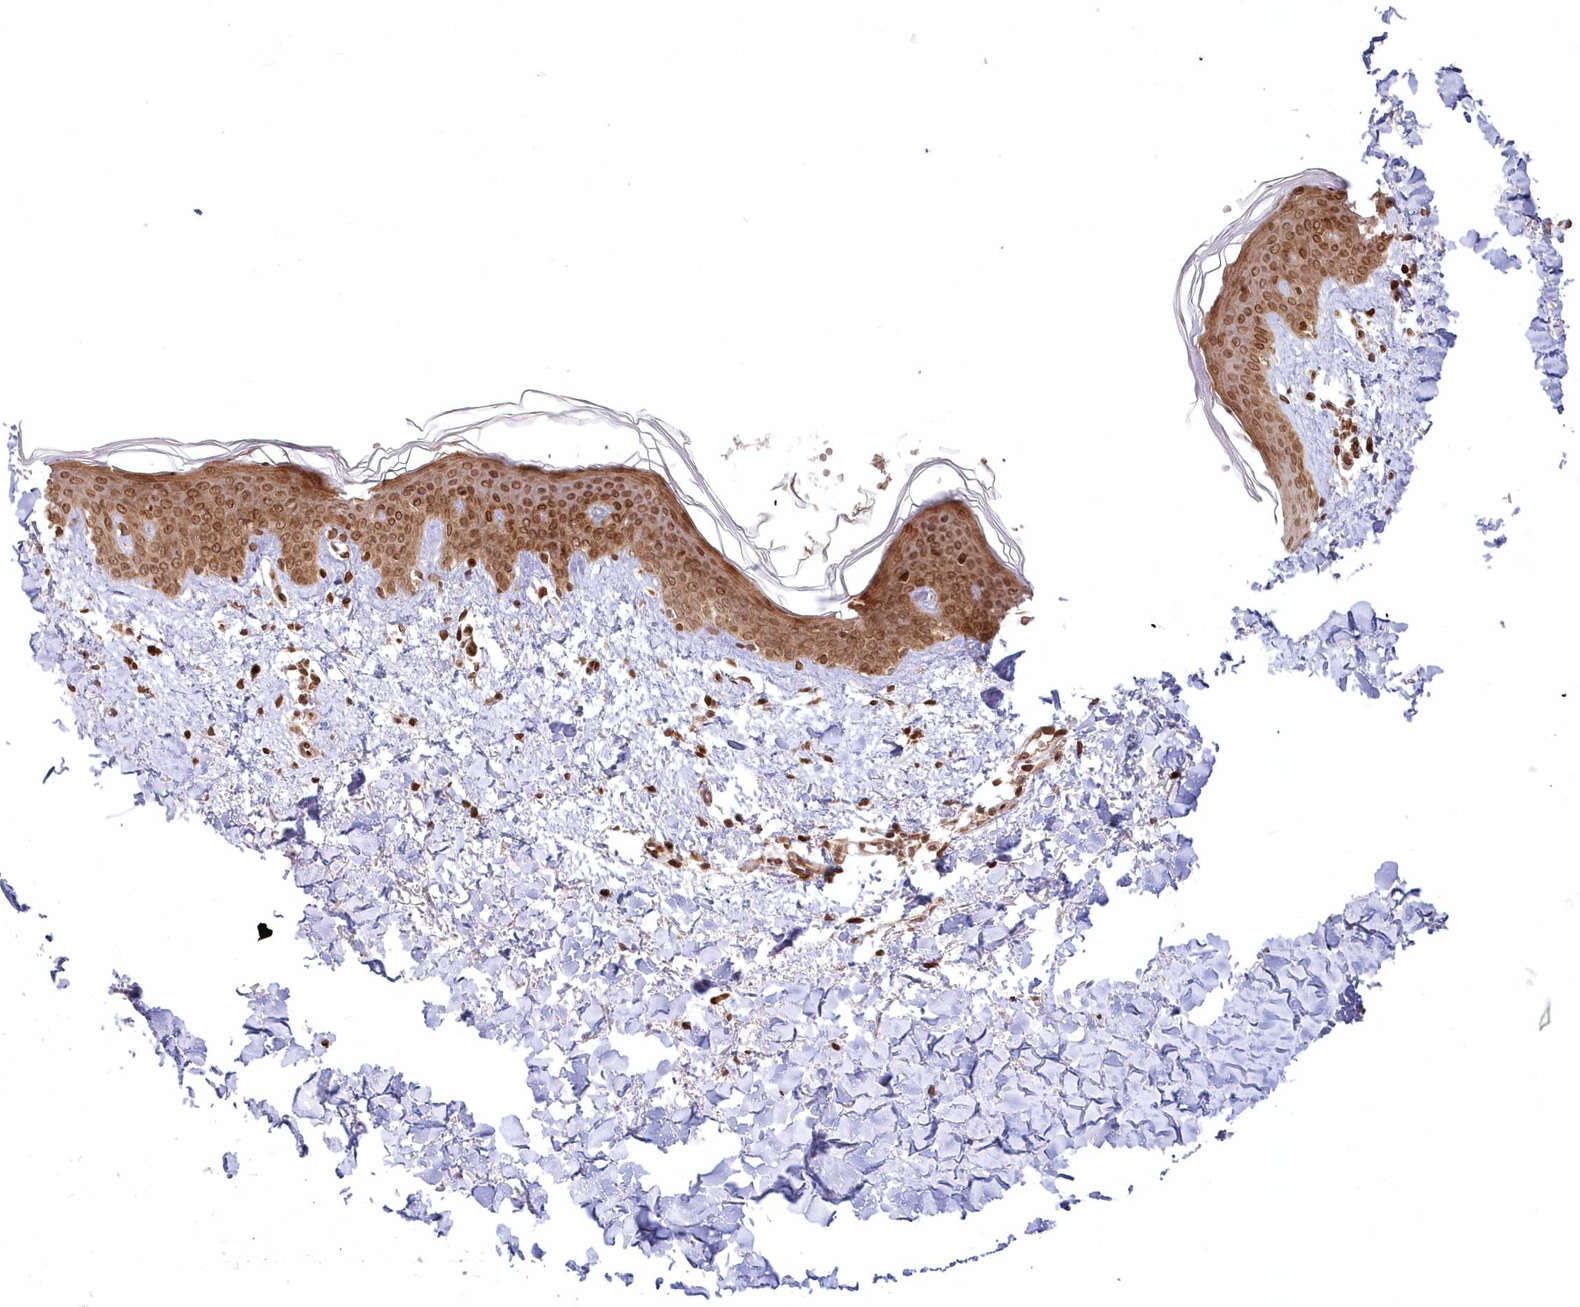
{"staining": {"intensity": "moderate", "quantity": ">75%", "location": "cytoplasmic/membranous,nuclear"}, "tissue": "skin", "cell_type": "Fibroblasts", "image_type": "normal", "snomed": [{"axis": "morphology", "description": "Normal tissue, NOS"}, {"axis": "topography", "description": "Skin"}], "caption": "IHC (DAB (3,3'-diaminobenzidine)) staining of normal human skin shows moderate cytoplasmic/membranous,nuclear protein positivity in about >75% of fibroblasts. The protein is shown in brown color, while the nuclei are stained blue.", "gene": "TOGARAM2", "patient": {"sex": "female", "age": 46}}